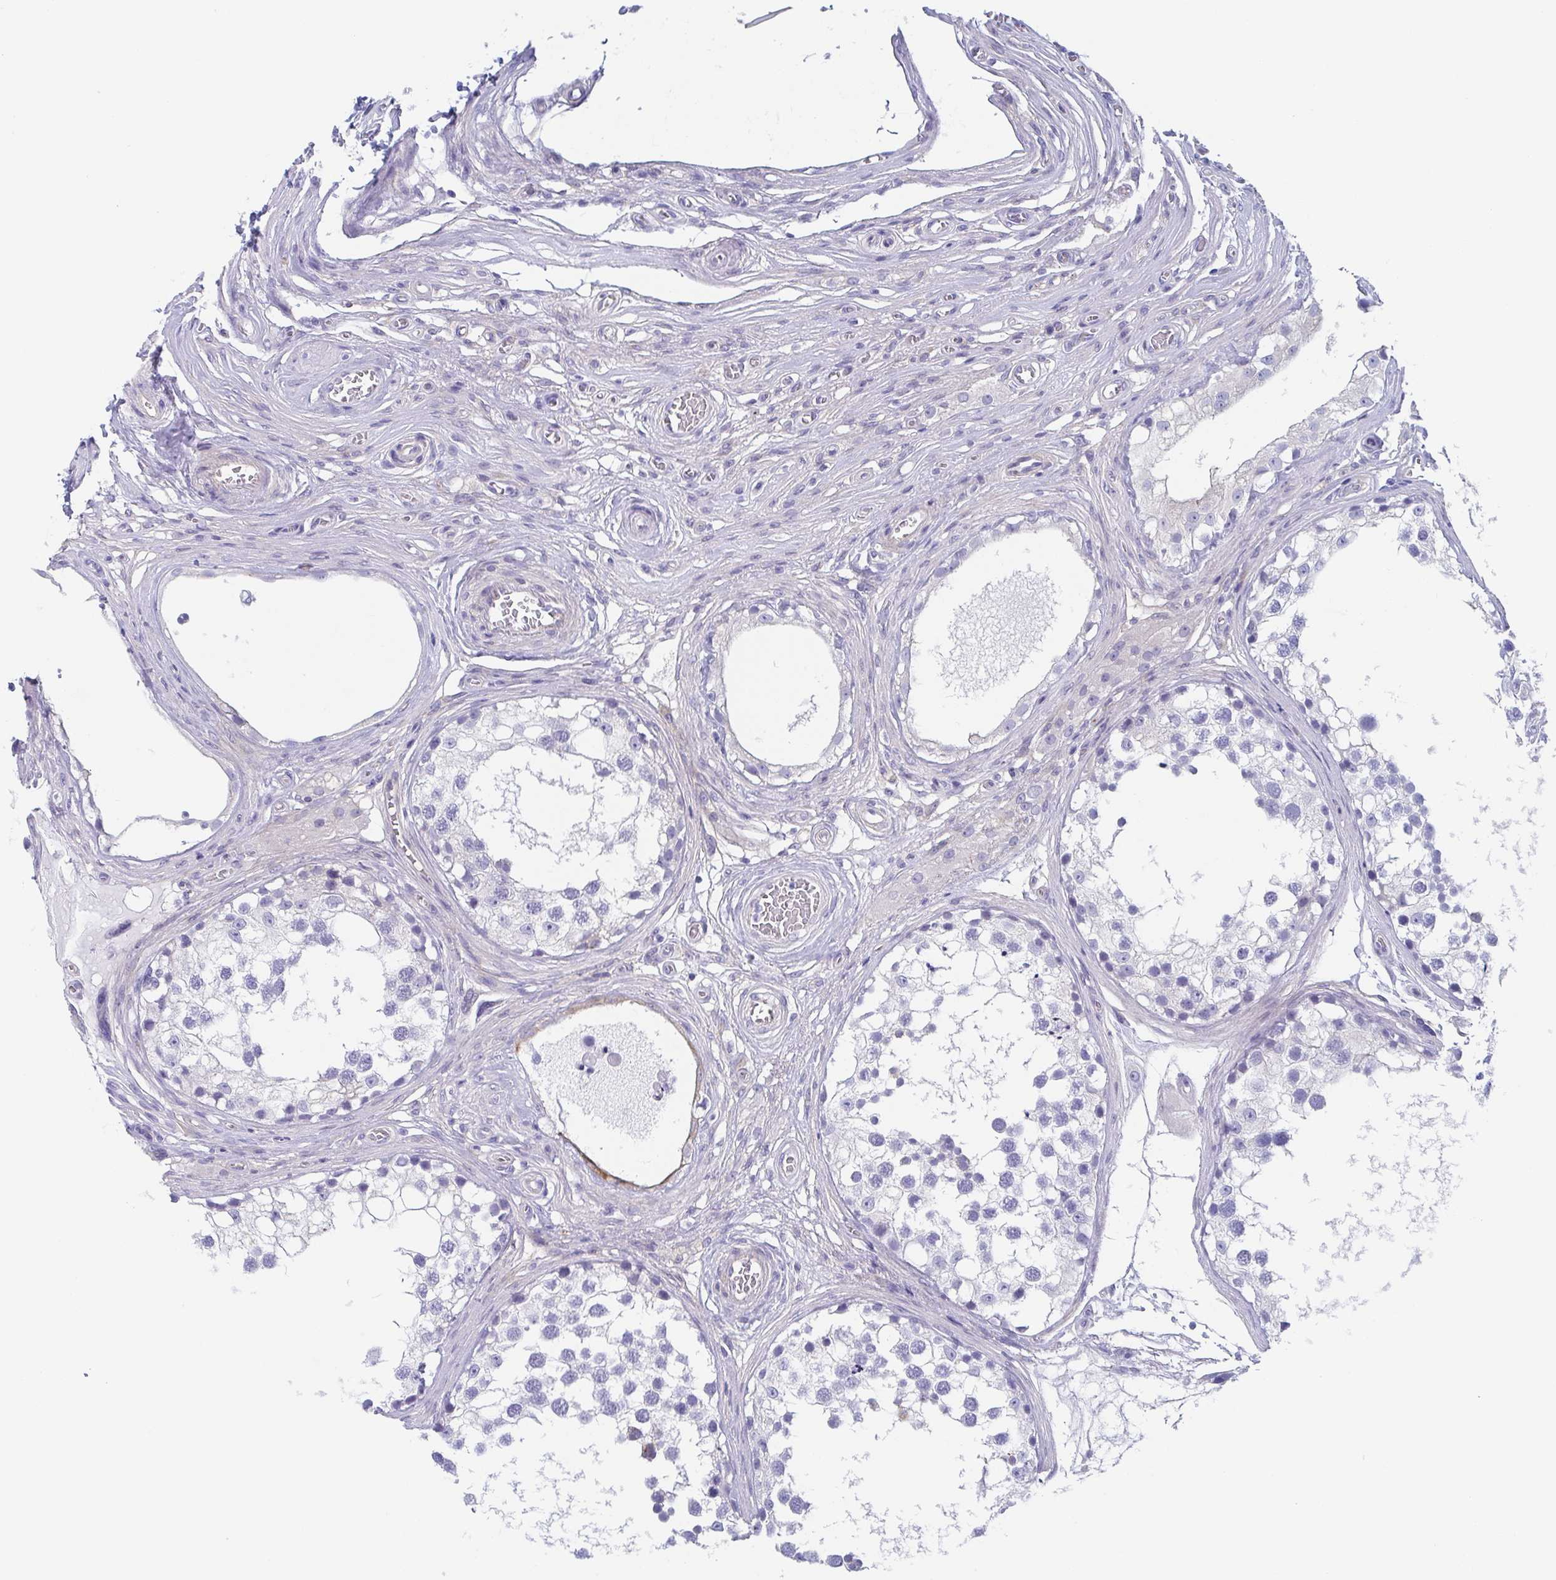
{"staining": {"intensity": "negative", "quantity": "none", "location": "none"}, "tissue": "testis", "cell_type": "Cells in seminiferous ducts", "image_type": "normal", "snomed": [{"axis": "morphology", "description": "Normal tissue, NOS"}, {"axis": "morphology", "description": "Seminoma, NOS"}, {"axis": "topography", "description": "Testis"}], "caption": "An immunohistochemistry (IHC) histopathology image of benign testis is shown. There is no staining in cells in seminiferous ducts of testis.", "gene": "DYNC1I1", "patient": {"sex": "male", "age": 65}}